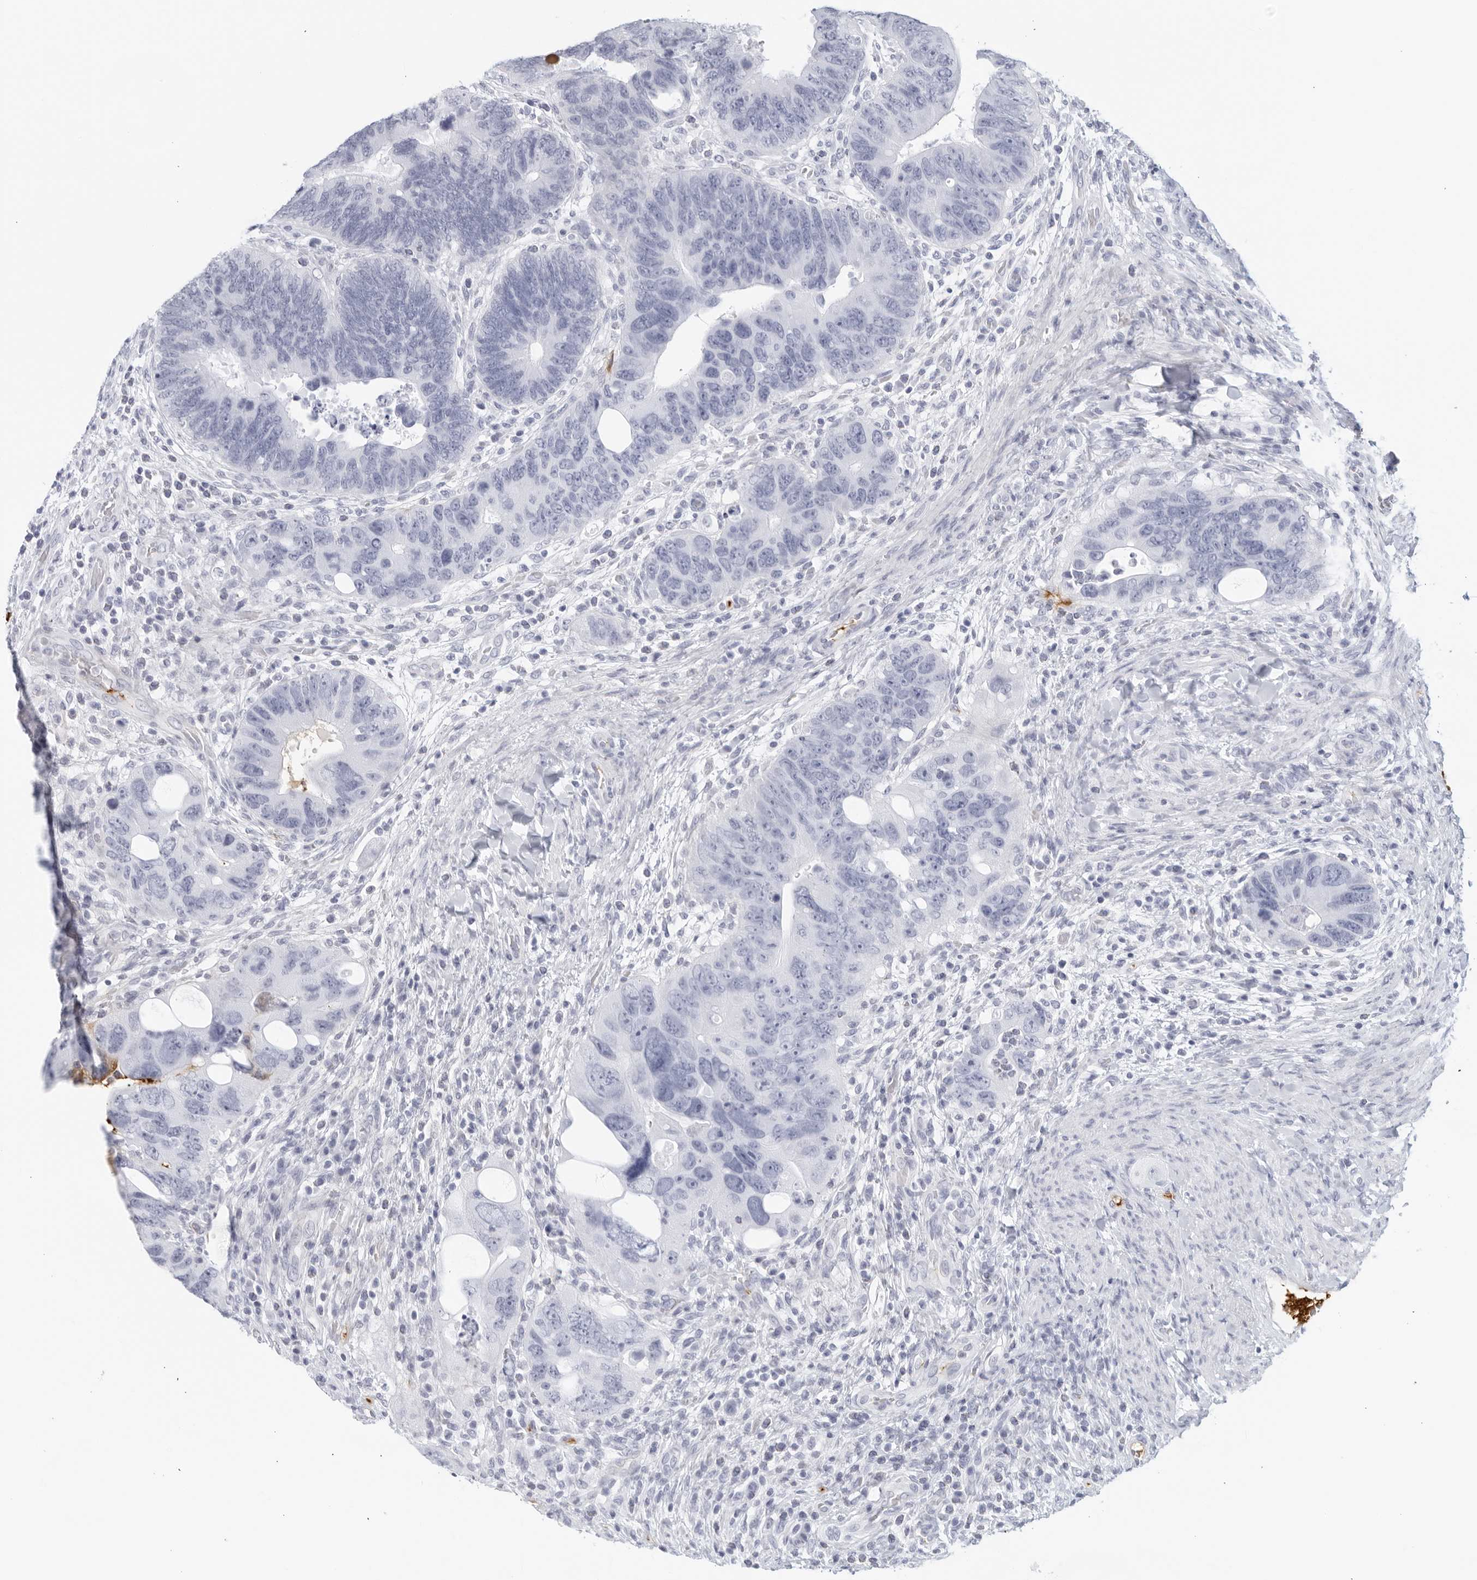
{"staining": {"intensity": "negative", "quantity": "none", "location": "none"}, "tissue": "colorectal cancer", "cell_type": "Tumor cells", "image_type": "cancer", "snomed": [{"axis": "morphology", "description": "Adenocarcinoma, NOS"}, {"axis": "topography", "description": "Rectum"}], "caption": "Human colorectal cancer (adenocarcinoma) stained for a protein using IHC exhibits no staining in tumor cells.", "gene": "FGG", "patient": {"sex": "male", "age": 59}}